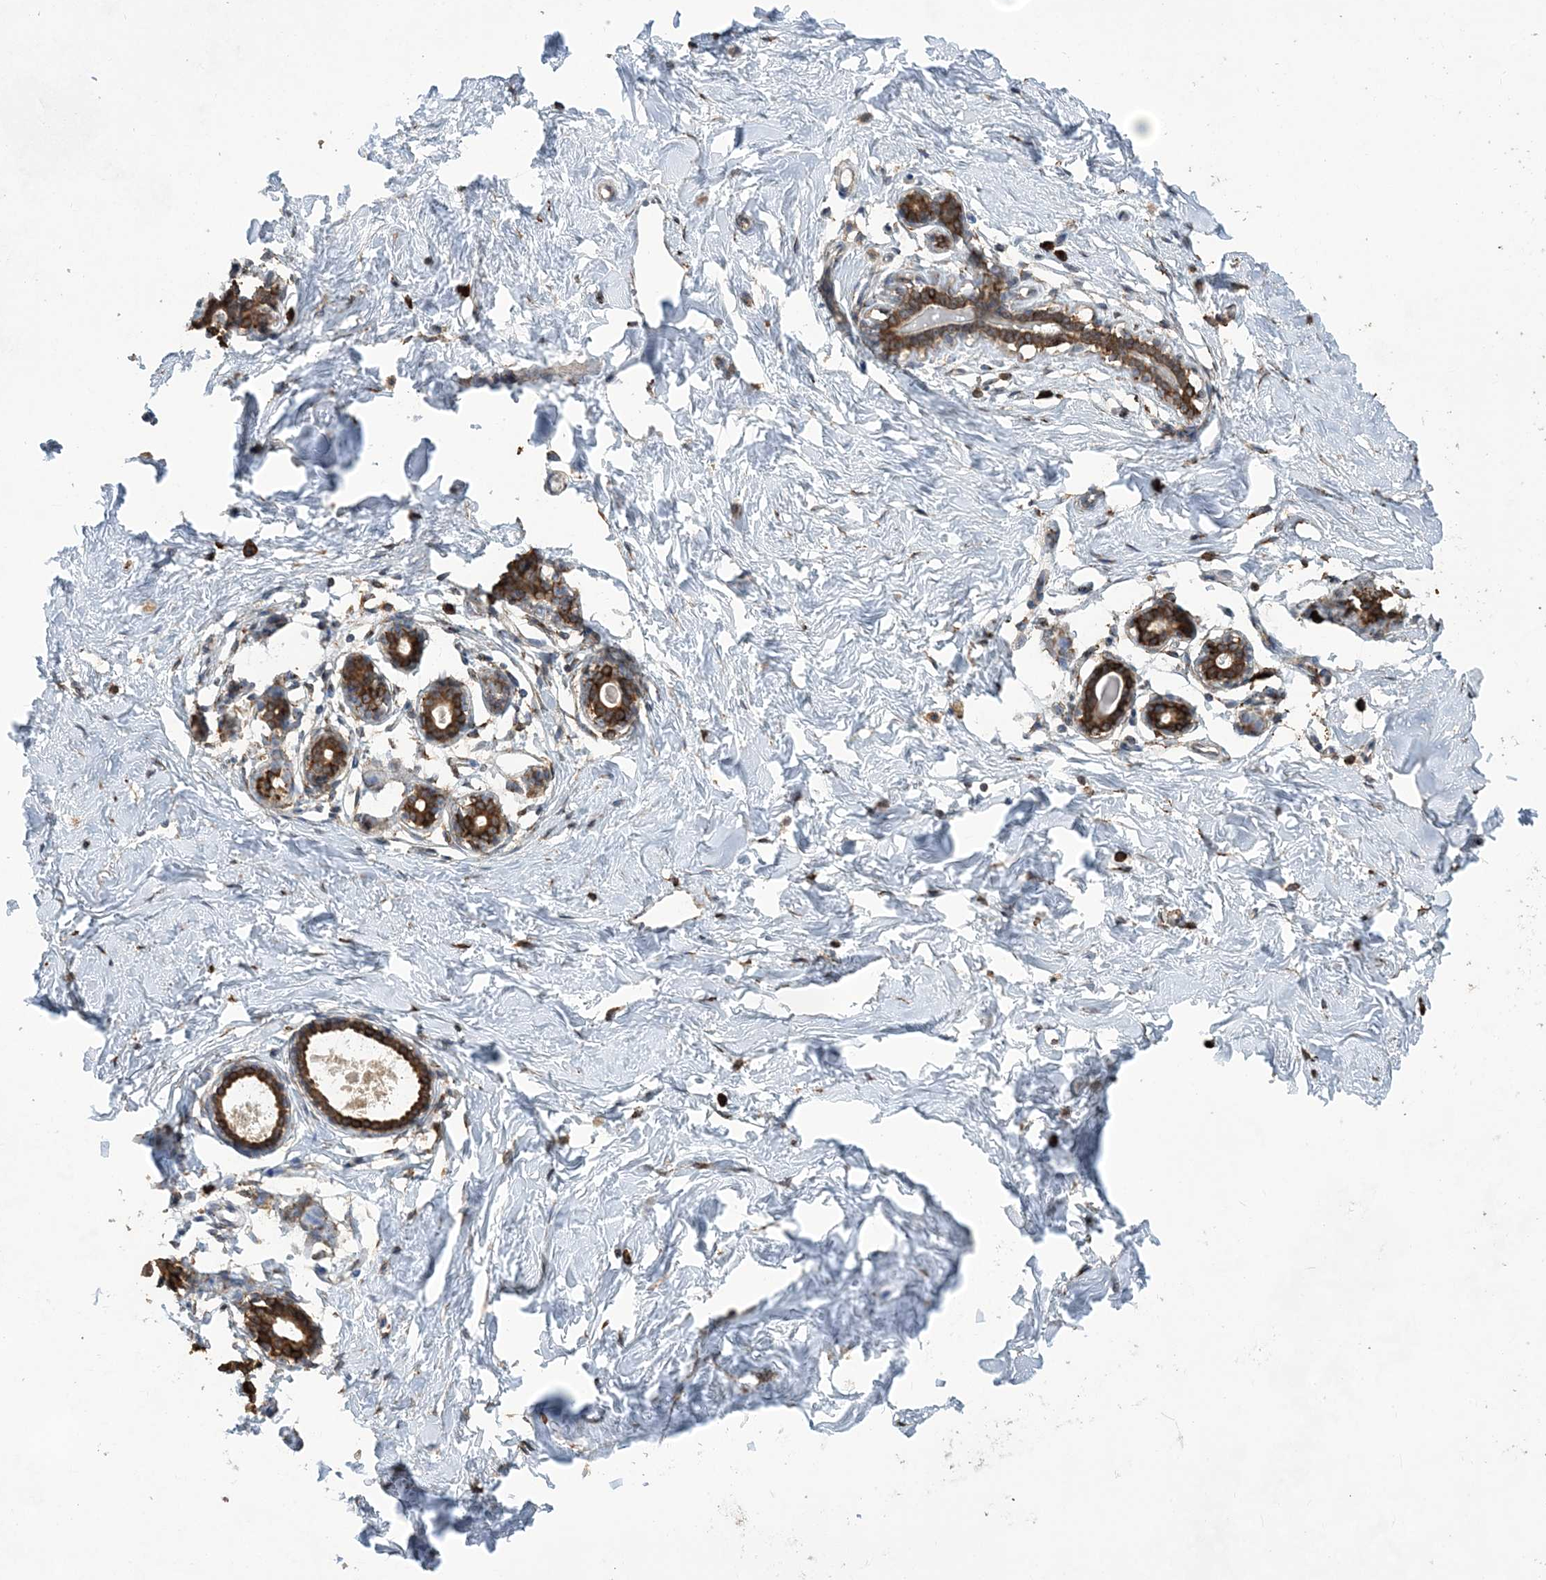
{"staining": {"intensity": "negative", "quantity": "none", "location": "none"}, "tissue": "breast", "cell_type": "Adipocytes", "image_type": "normal", "snomed": [{"axis": "morphology", "description": "Normal tissue, NOS"}, {"axis": "morphology", "description": "Adenoma, NOS"}, {"axis": "topography", "description": "Breast"}], "caption": "A micrograph of human breast is negative for staining in adipocytes. (DAB immunohistochemistry (IHC) with hematoxylin counter stain).", "gene": "WDR12", "patient": {"sex": "female", "age": 23}}